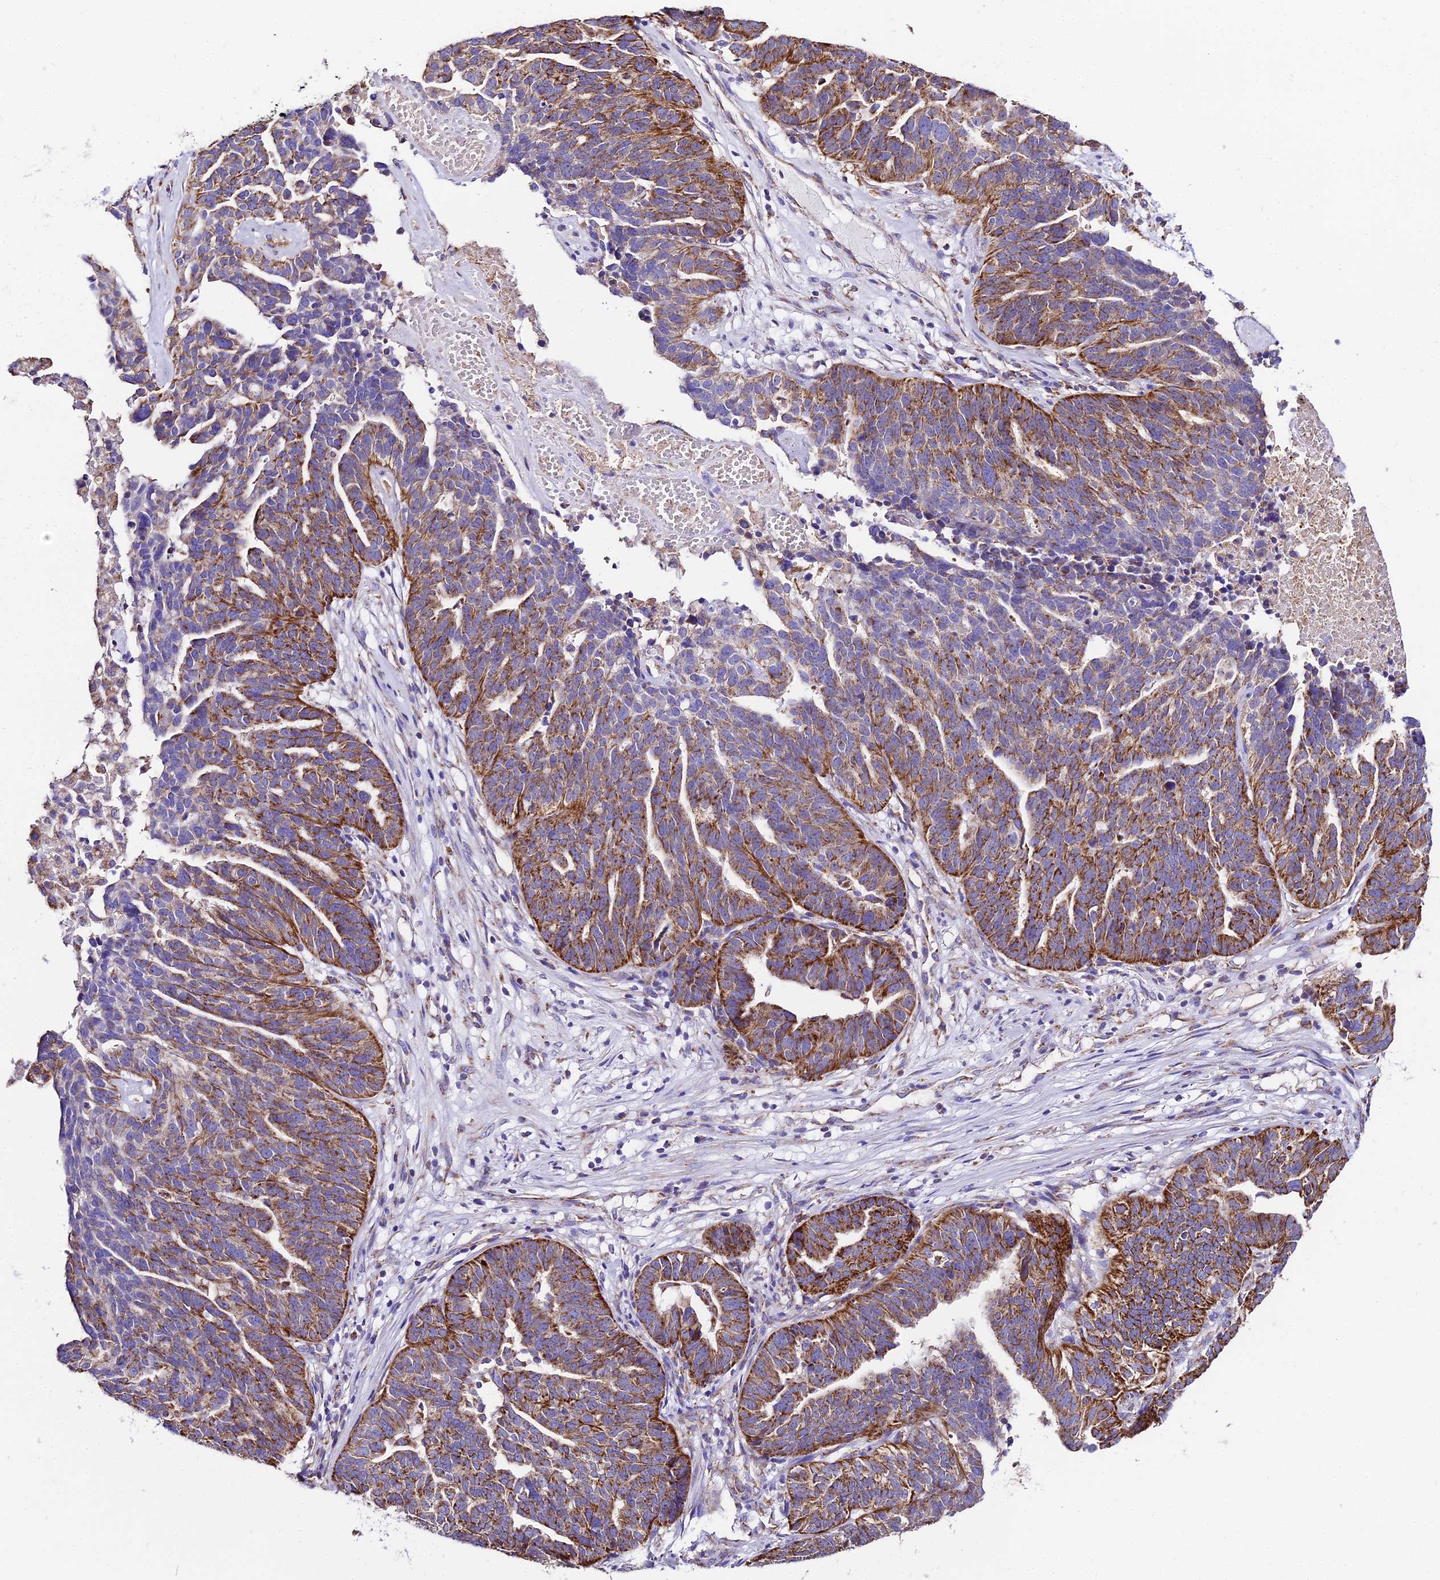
{"staining": {"intensity": "moderate", "quantity": ">75%", "location": "cytoplasmic/membranous"}, "tissue": "ovarian cancer", "cell_type": "Tumor cells", "image_type": "cancer", "snomed": [{"axis": "morphology", "description": "Cystadenocarcinoma, serous, NOS"}, {"axis": "topography", "description": "Ovary"}], "caption": "IHC (DAB (3,3'-diaminobenzidine)) staining of human serous cystadenocarcinoma (ovarian) shows moderate cytoplasmic/membranous protein positivity in approximately >75% of tumor cells. (Stains: DAB in brown, nuclei in blue, Microscopy: brightfield microscopy at high magnification).", "gene": "OCIAD1", "patient": {"sex": "female", "age": 59}}